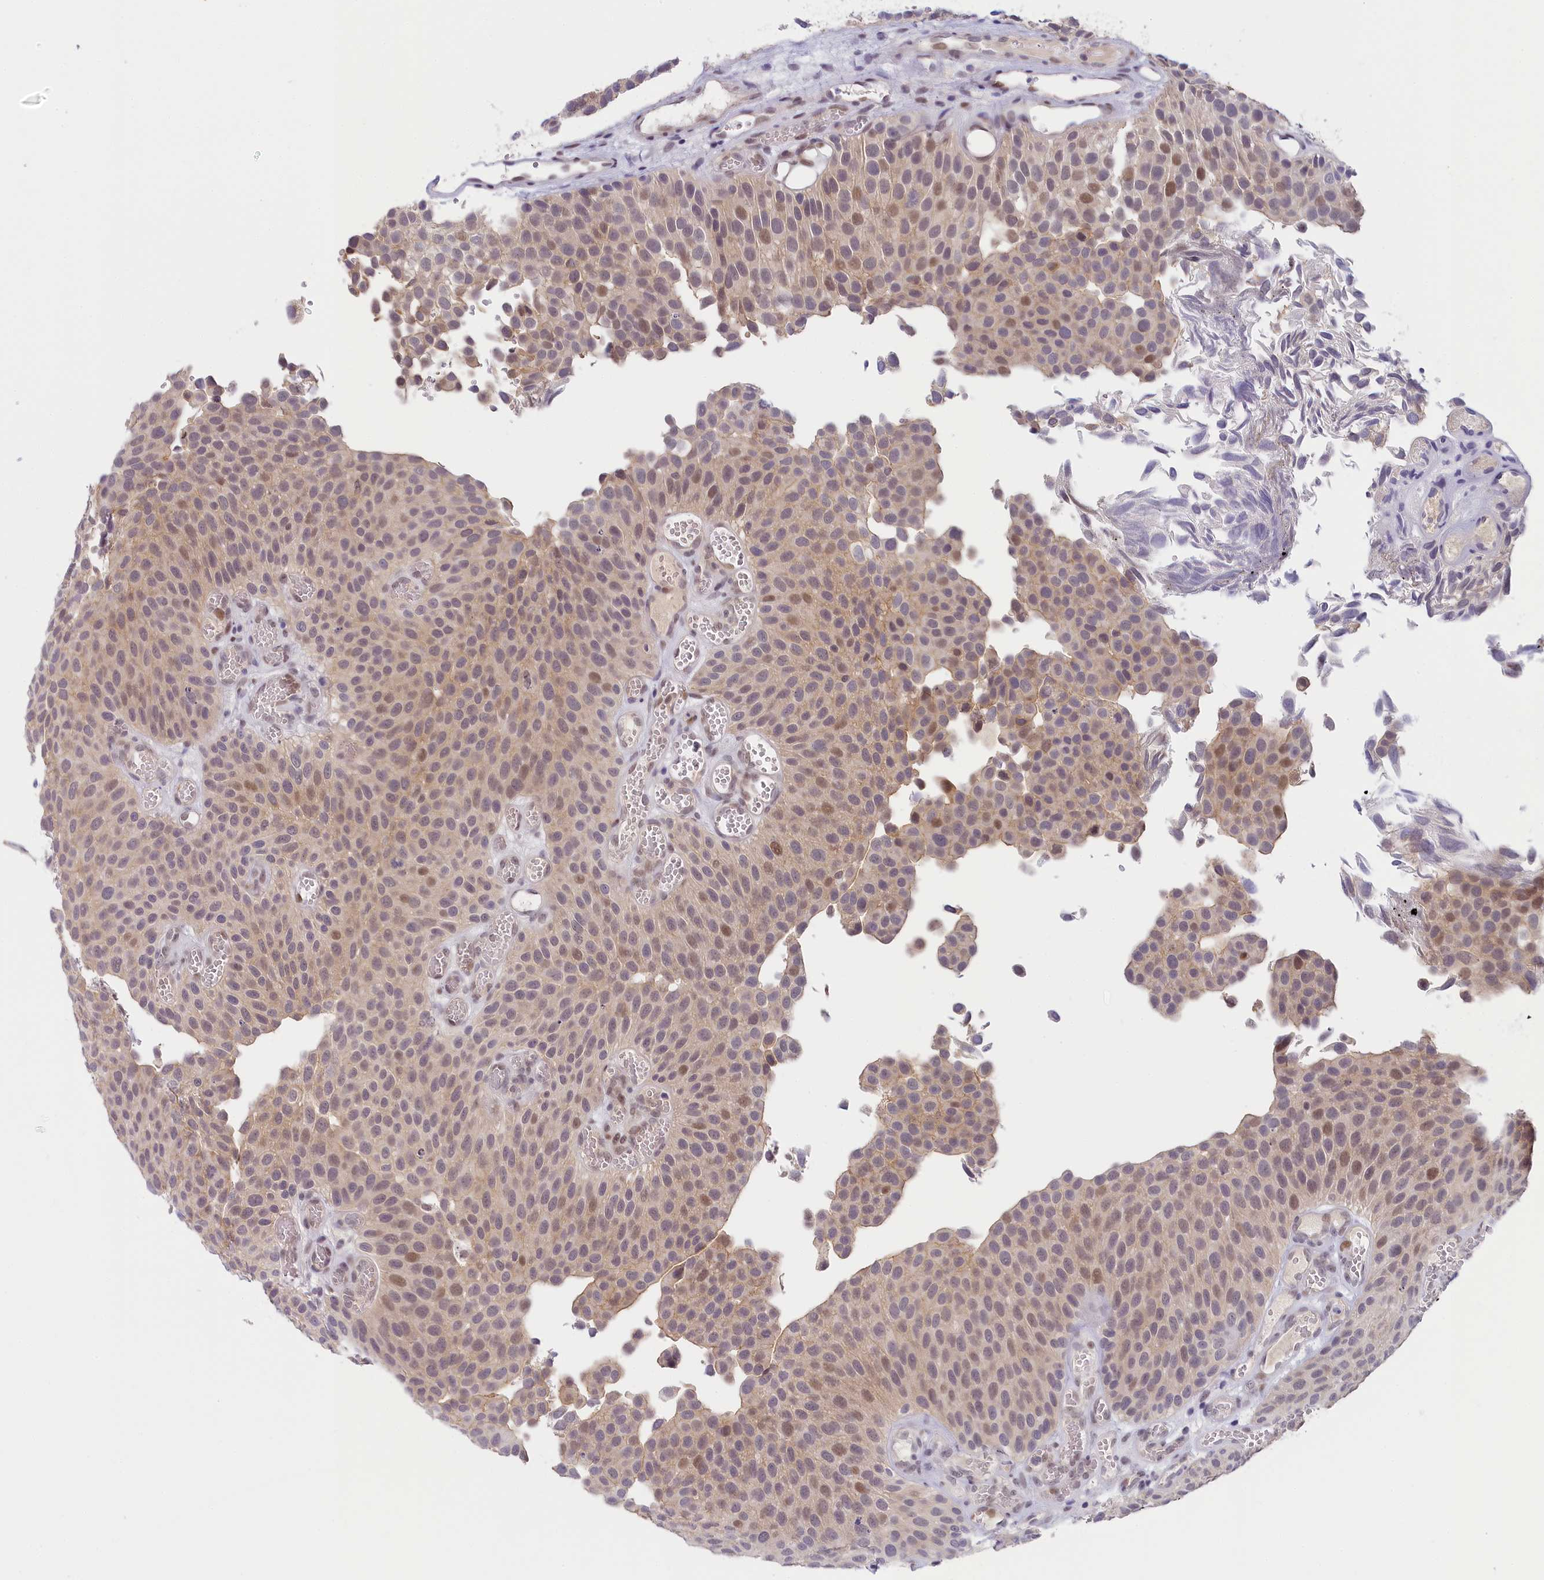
{"staining": {"intensity": "moderate", "quantity": "25%-75%", "location": "nuclear"}, "tissue": "urothelial cancer", "cell_type": "Tumor cells", "image_type": "cancer", "snomed": [{"axis": "morphology", "description": "Urothelial carcinoma, Low grade"}, {"axis": "topography", "description": "Urinary bladder"}], "caption": "This micrograph shows IHC staining of urothelial carcinoma (low-grade), with medium moderate nuclear expression in approximately 25%-75% of tumor cells.", "gene": "SEC31B", "patient": {"sex": "male", "age": 89}}